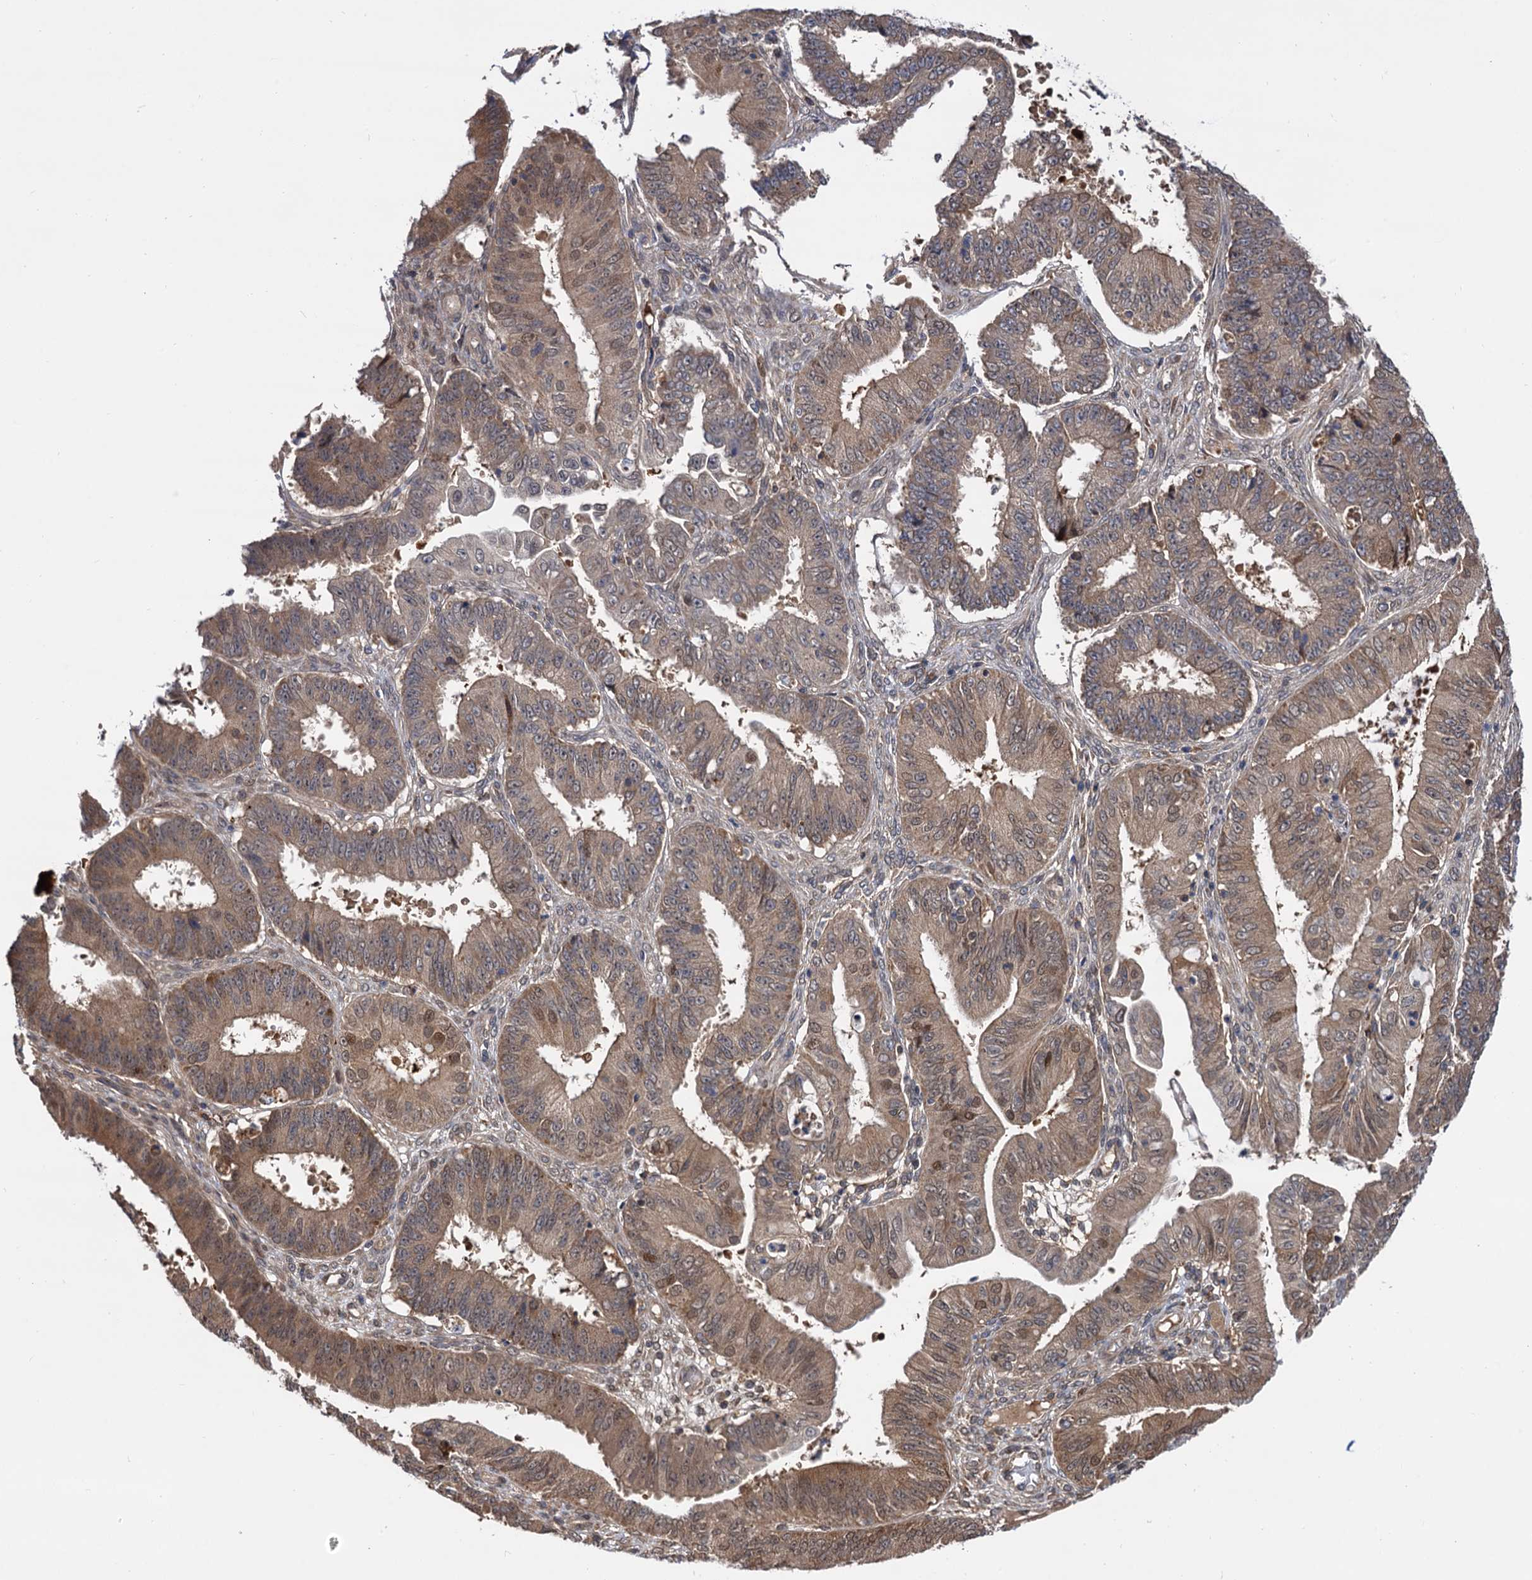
{"staining": {"intensity": "moderate", "quantity": "25%-75%", "location": "cytoplasmic/membranous,nuclear"}, "tissue": "ovarian cancer", "cell_type": "Tumor cells", "image_type": "cancer", "snomed": [{"axis": "morphology", "description": "Carcinoma, endometroid"}, {"axis": "topography", "description": "Appendix"}, {"axis": "topography", "description": "Ovary"}], "caption": "Protein expression by immunohistochemistry (IHC) displays moderate cytoplasmic/membranous and nuclear staining in about 25%-75% of tumor cells in ovarian endometroid carcinoma. (DAB = brown stain, brightfield microscopy at high magnification).", "gene": "SELENOP", "patient": {"sex": "female", "age": 42}}